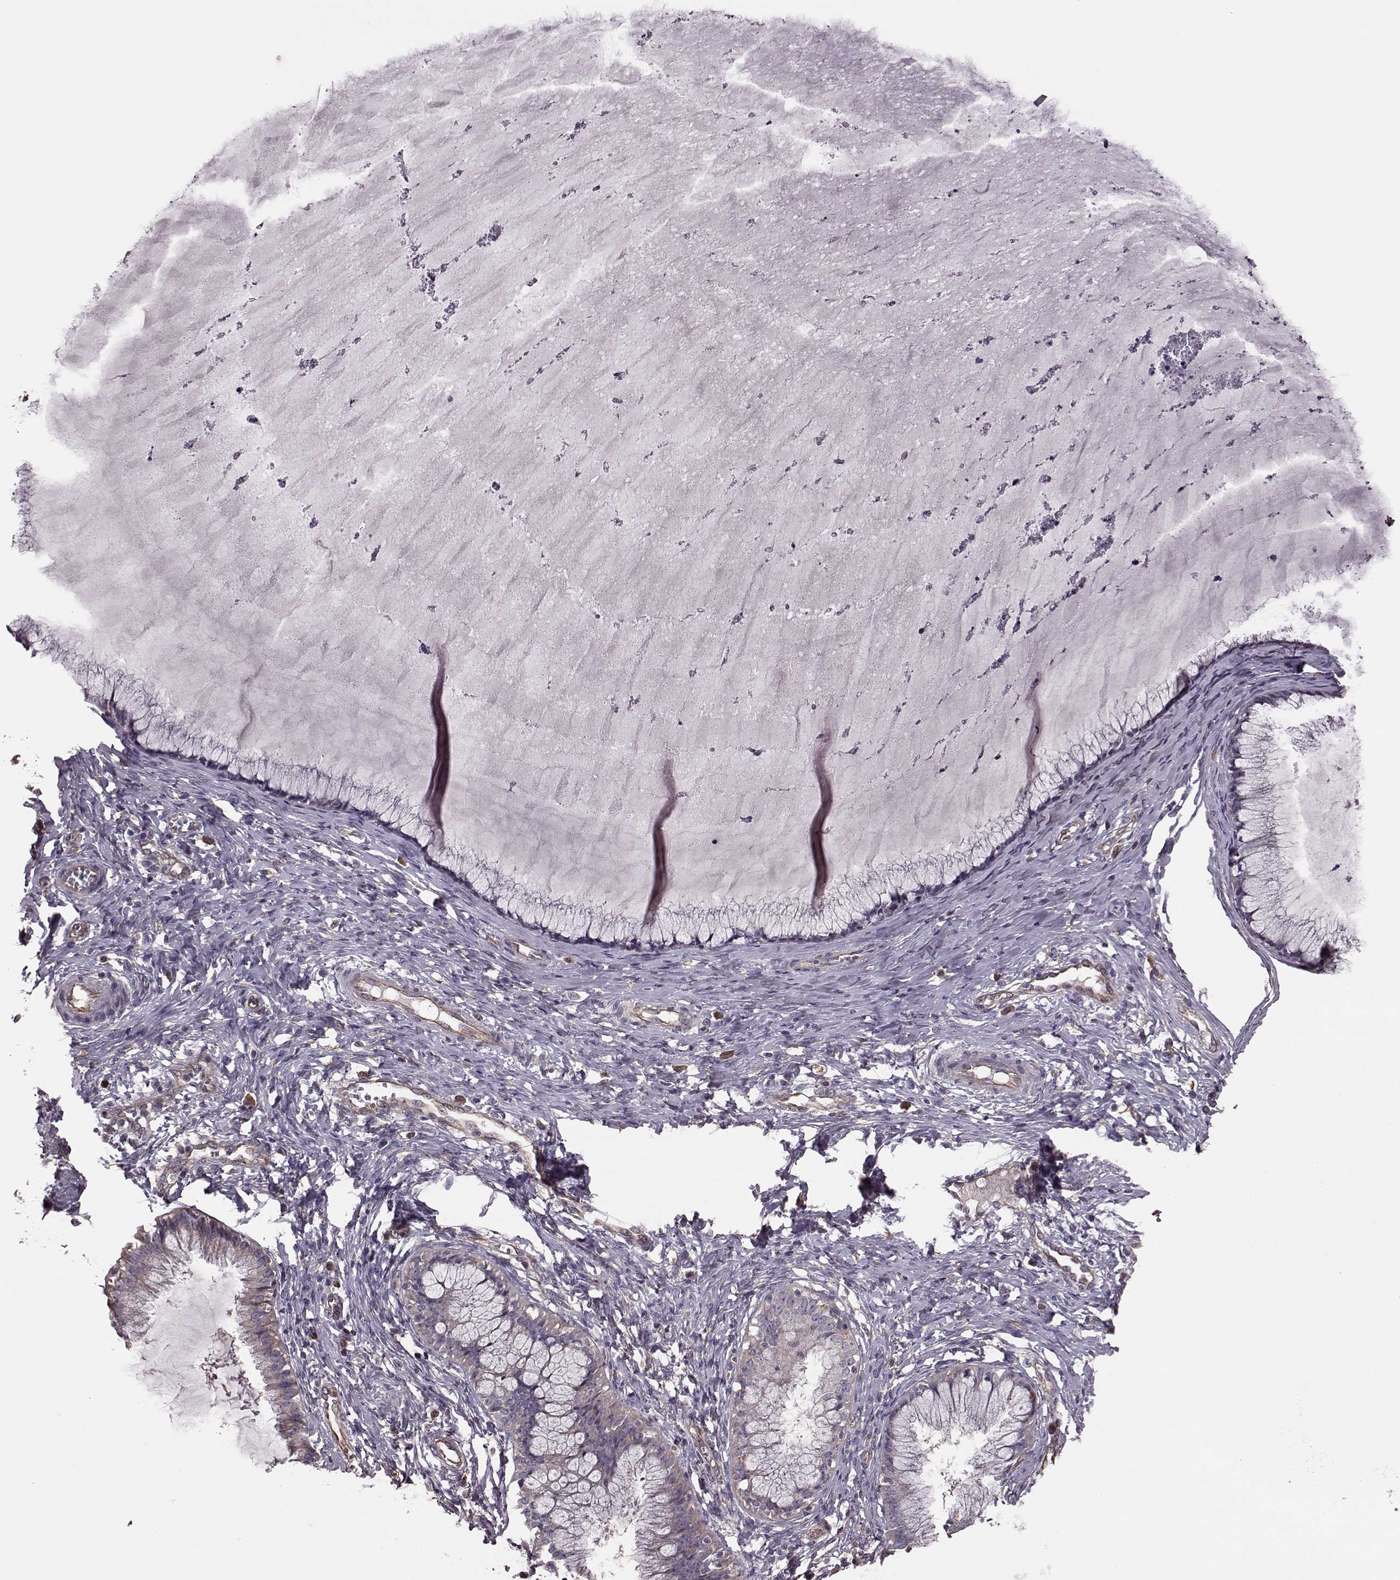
{"staining": {"intensity": "weak", "quantity": ">75%", "location": "cytoplasmic/membranous"}, "tissue": "cervical cancer", "cell_type": "Tumor cells", "image_type": "cancer", "snomed": [{"axis": "morphology", "description": "Squamous cell carcinoma, NOS"}, {"axis": "topography", "description": "Cervix"}], "caption": "Cervical cancer was stained to show a protein in brown. There is low levels of weak cytoplasmic/membranous expression in about >75% of tumor cells.", "gene": "NTF3", "patient": {"sex": "female", "age": 36}}